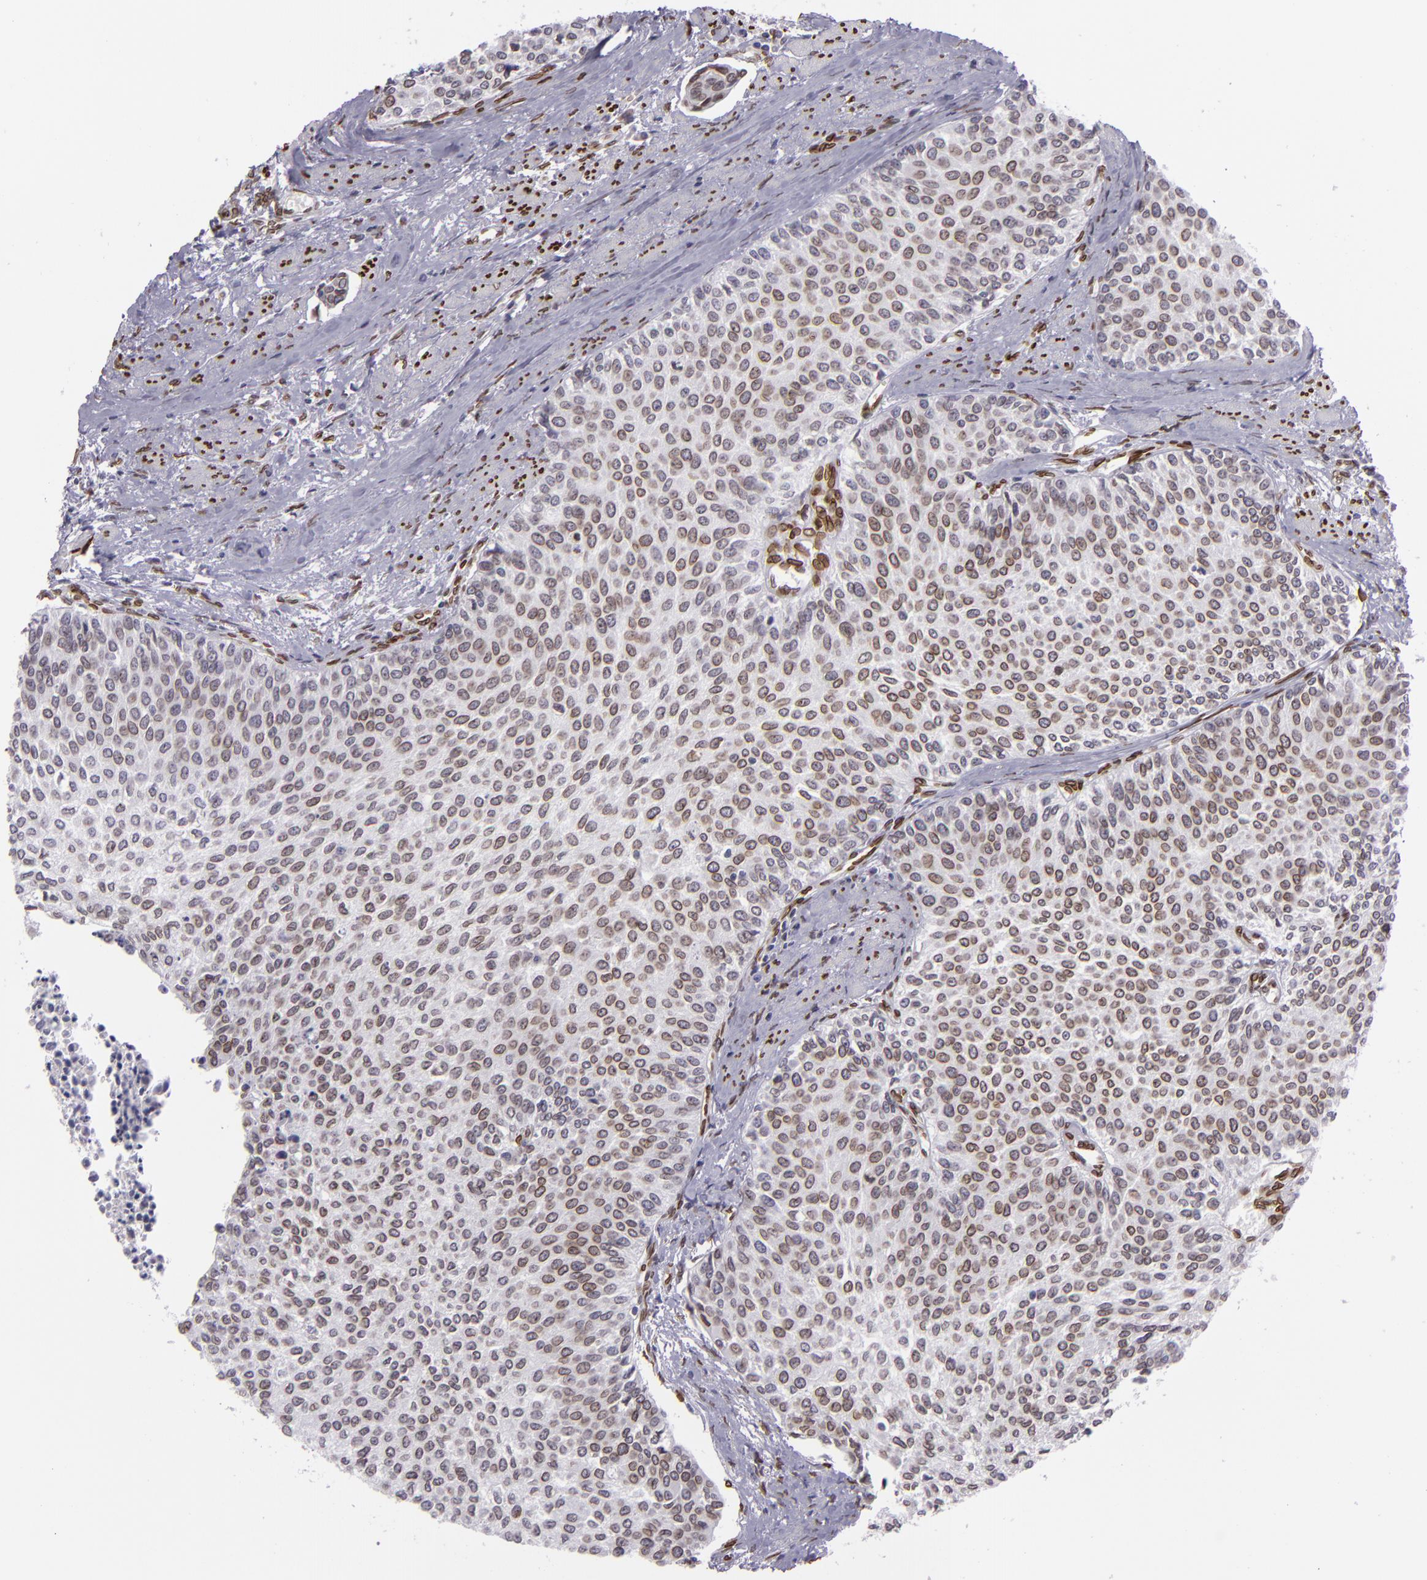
{"staining": {"intensity": "moderate", "quantity": ">75%", "location": "nuclear"}, "tissue": "urothelial cancer", "cell_type": "Tumor cells", "image_type": "cancer", "snomed": [{"axis": "morphology", "description": "Urothelial carcinoma, Low grade"}, {"axis": "topography", "description": "Urinary bladder"}], "caption": "The micrograph displays immunohistochemical staining of urothelial cancer. There is moderate nuclear staining is seen in approximately >75% of tumor cells. (DAB (3,3'-diaminobenzidine) IHC with brightfield microscopy, high magnification).", "gene": "EMD", "patient": {"sex": "female", "age": 73}}